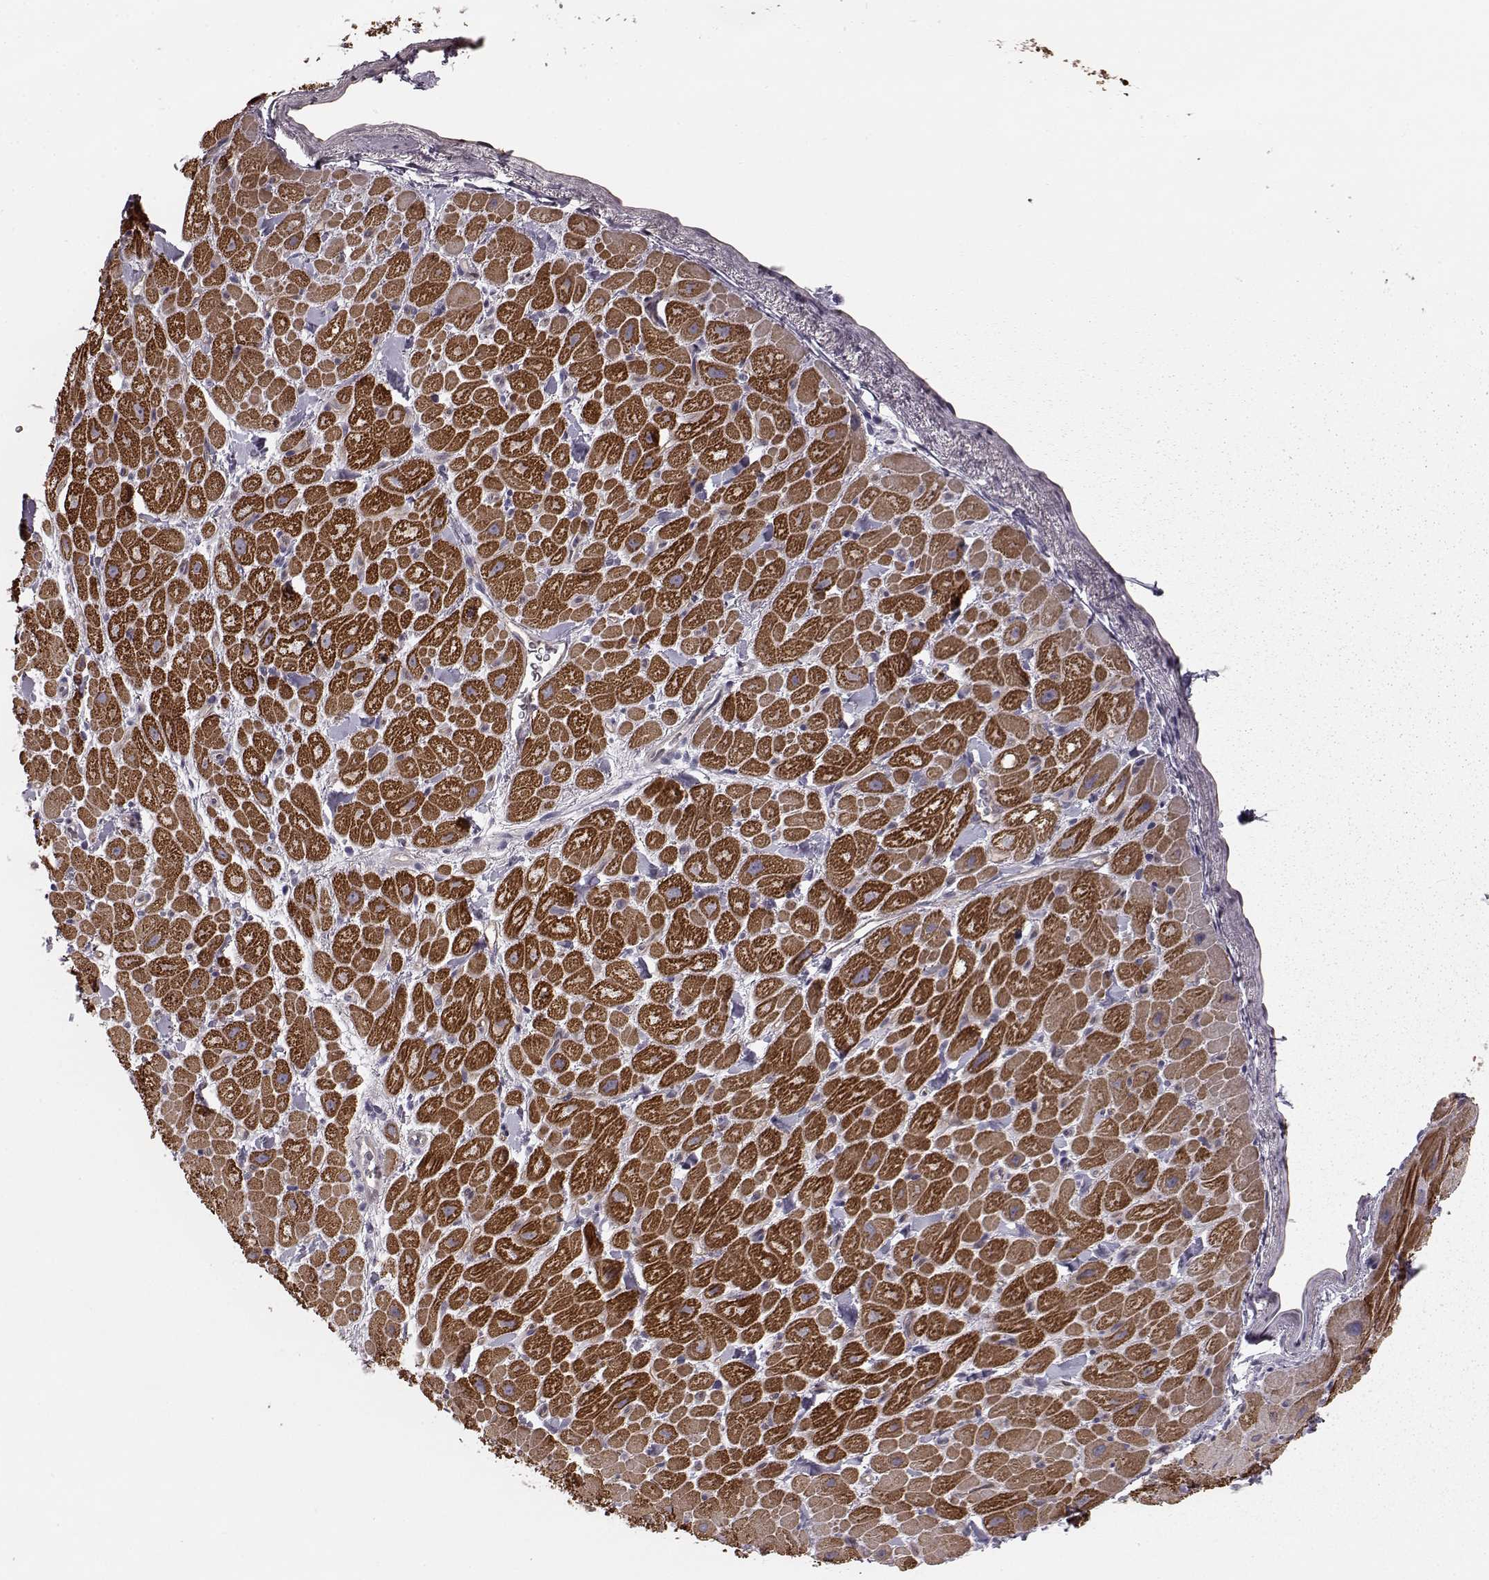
{"staining": {"intensity": "moderate", "quantity": "<25%", "location": "cytoplasmic/membranous"}, "tissue": "heart muscle", "cell_type": "Cardiomyocytes", "image_type": "normal", "snomed": [{"axis": "morphology", "description": "Normal tissue, NOS"}, {"axis": "topography", "description": "Heart"}], "caption": "IHC micrograph of unremarkable heart muscle: heart muscle stained using immunohistochemistry displays low levels of moderate protein expression localized specifically in the cytoplasmic/membranous of cardiomyocytes, appearing as a cytoplasmic/membranous brown color.", "gene": "EIF4E1B", "patient": {"sex": "male", "age": 60}}